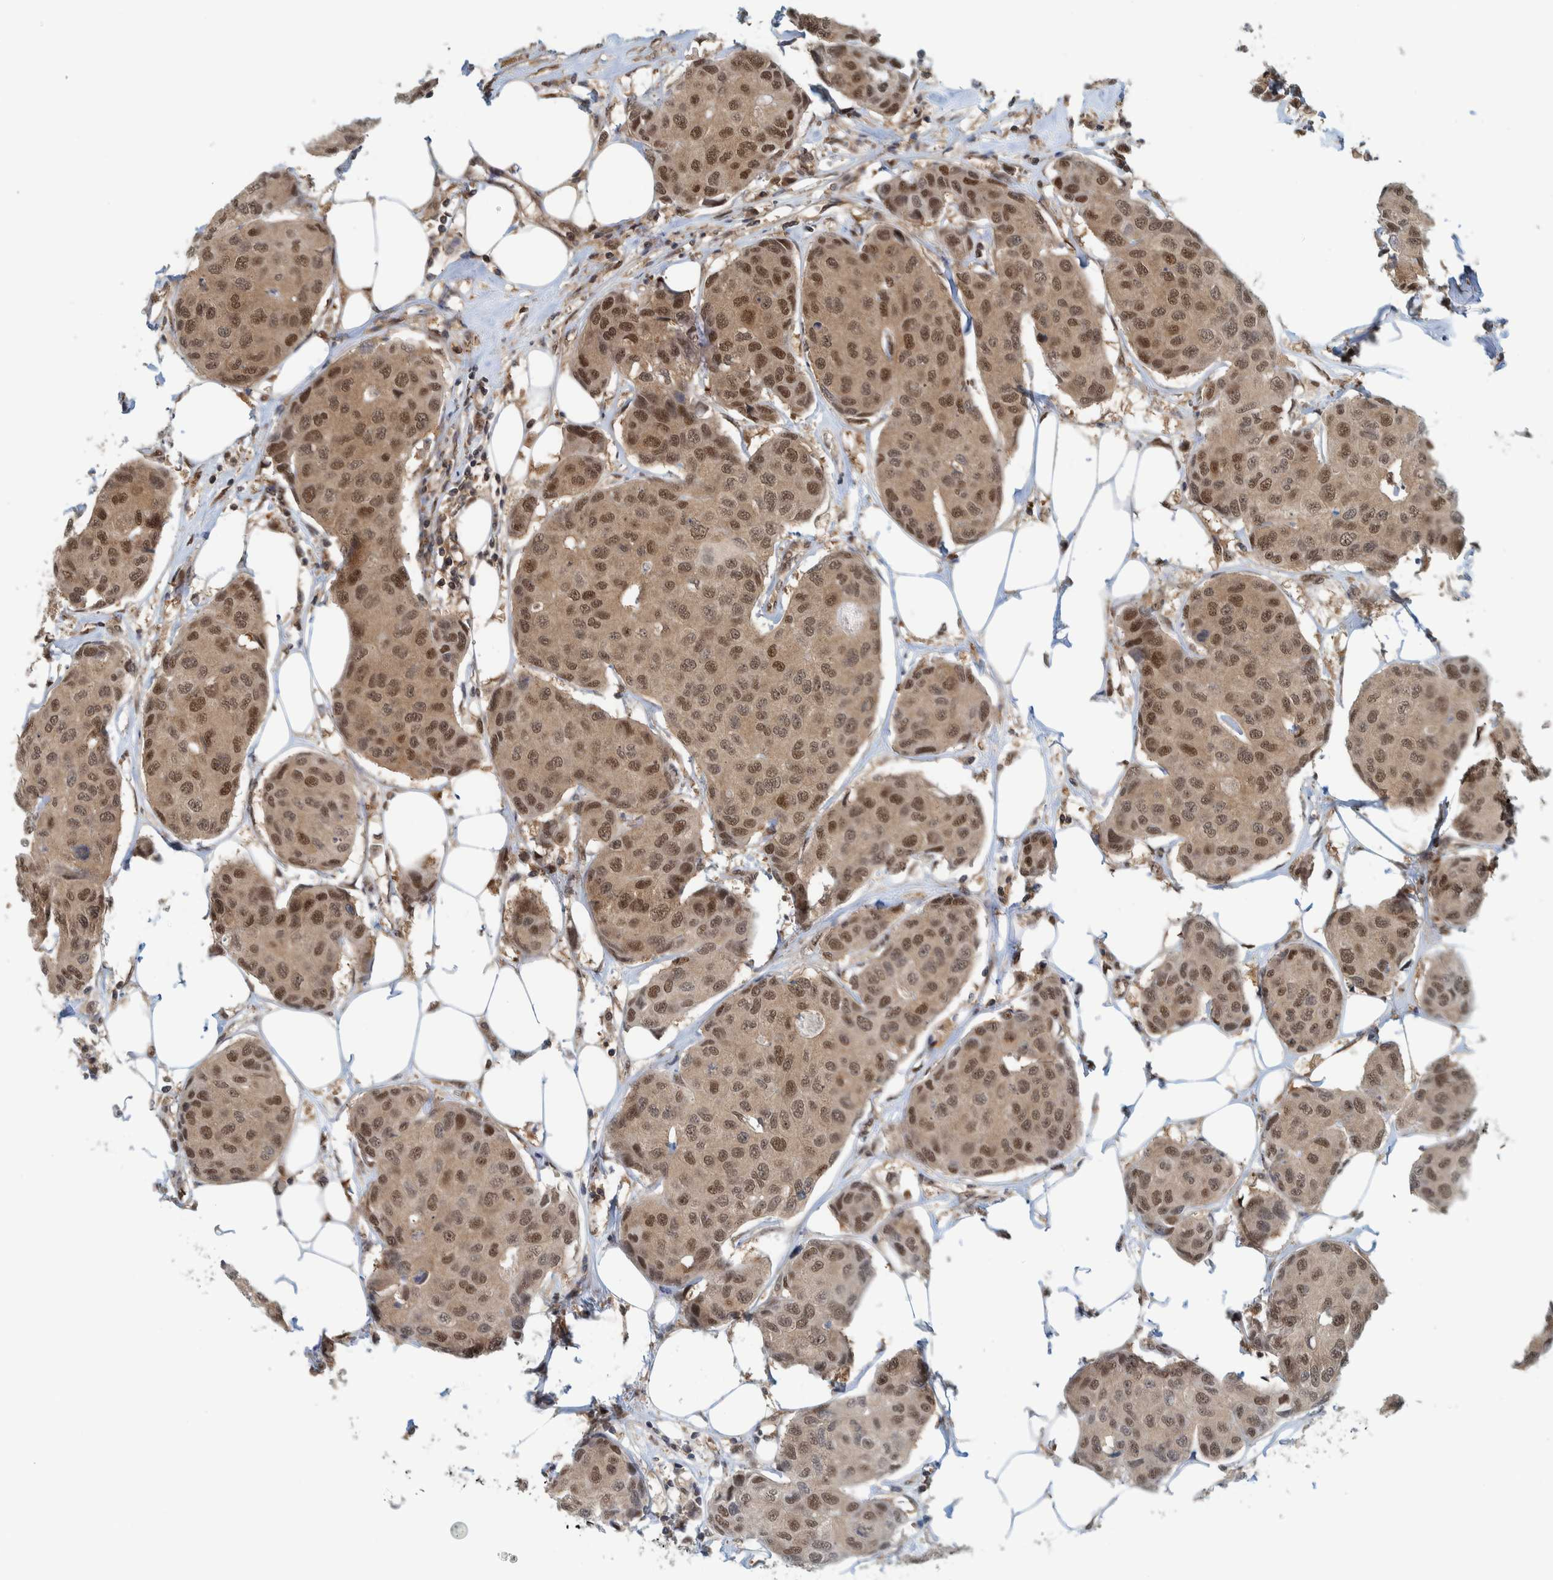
{"staining": {"intensity": "moderate", "quantity": ">75%", "location": "nuclear"}, "tissue": "breast cancer", "cell_type": "Tumor cells", "image_type": "cancer", "snomed": [{"axis": "morphology", "description": "Duct carcinoma"}, {"axis": "topography", "description": "Breast"}], "caption": "Immunohistochemical staining of human intraductal carcinoma (breast) demonstrates medium levels of moderate nuclear protein expression in about >75% of tumor cells.", "gene": "COPS3", "patient": {"sex": "female", "age": 80}}